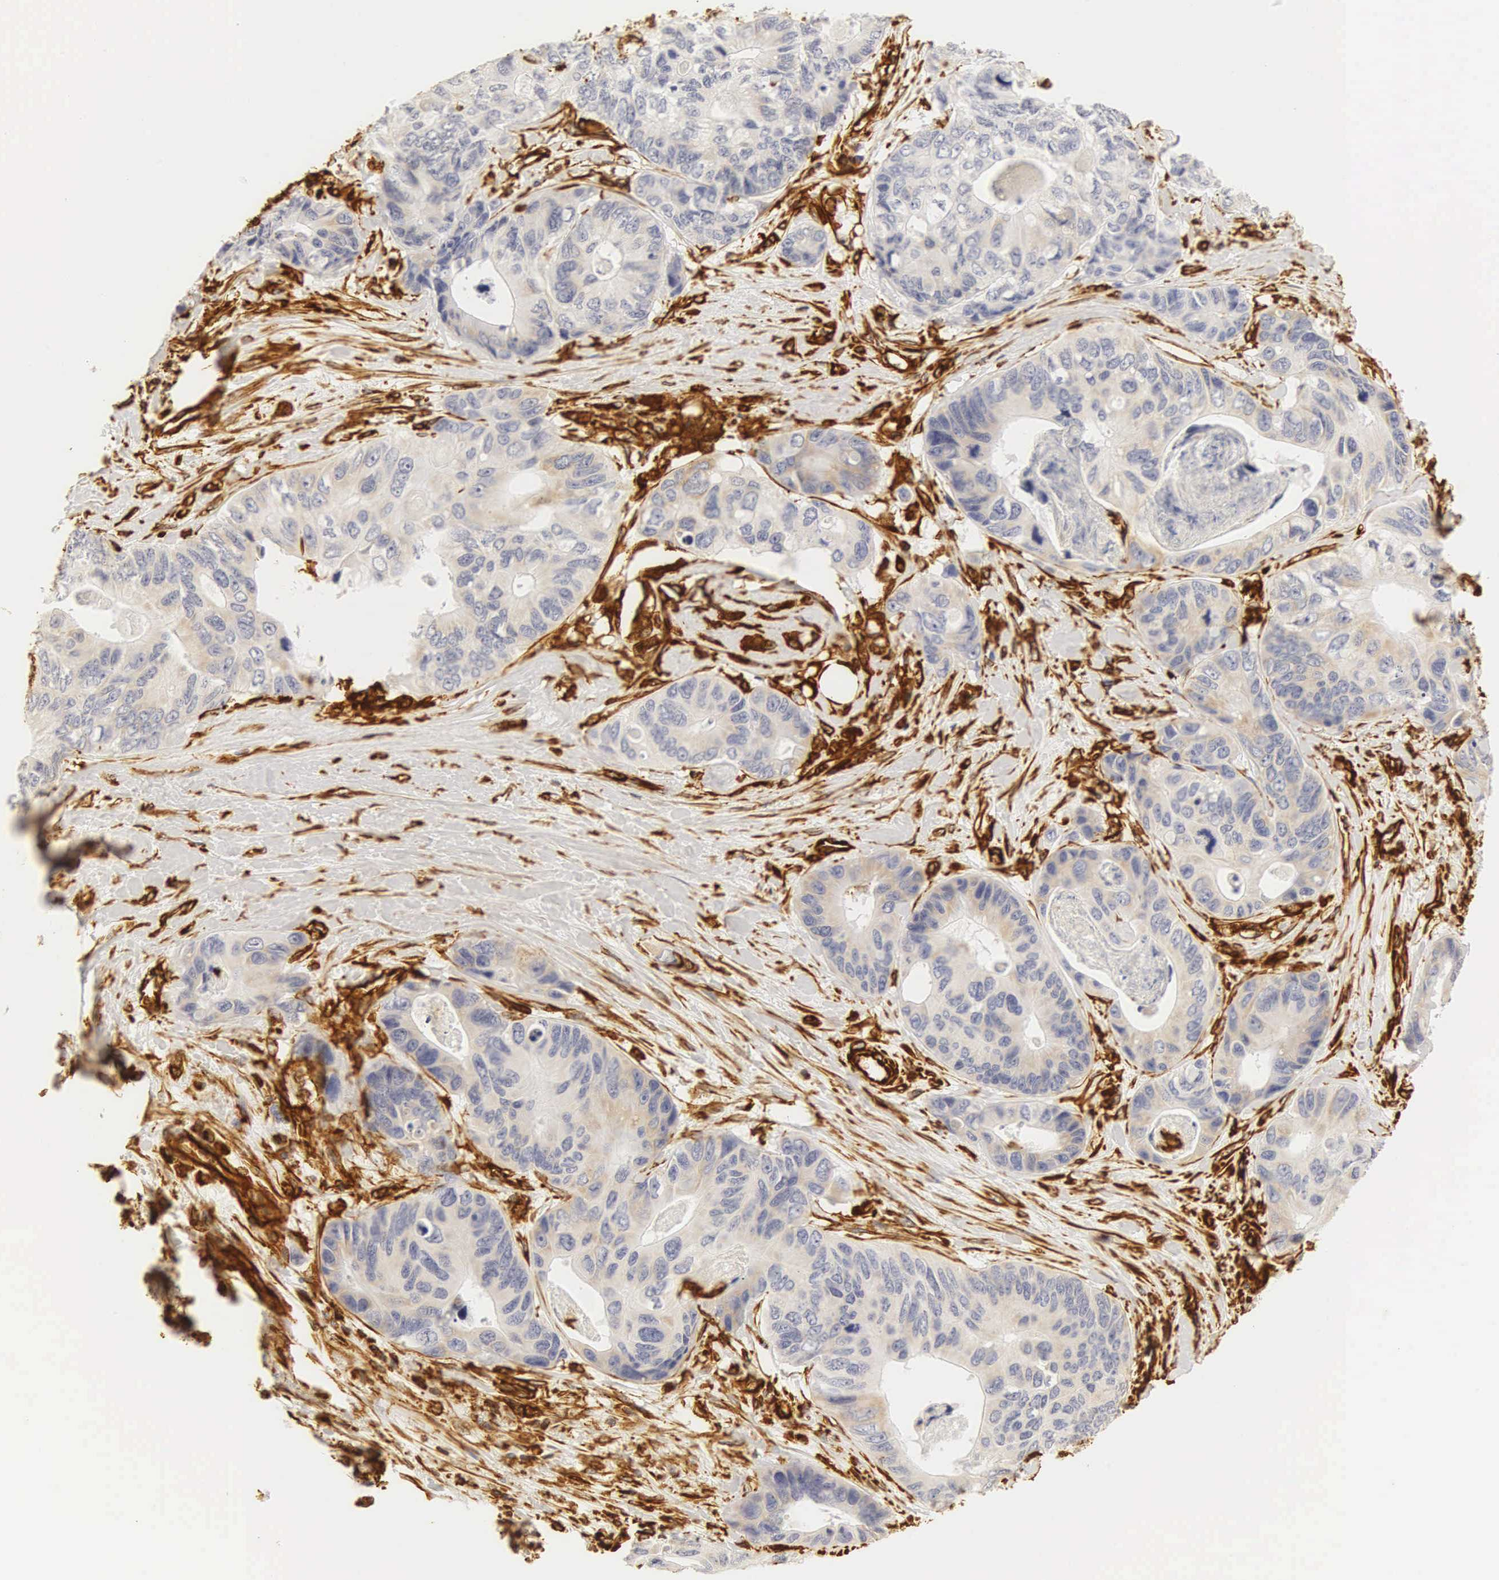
{"staining": {"intensity": "negative", "quantity": "none", "location": "none"}, "tissue": "colorectal cancer", "cell_type": "Tumor cells", "image_type": "cancer", "snomed": [{"axis": "morphology", "description": "Adenocarcinoma, NOS"}, {"axis": "topography", "description": "Colon"}], "caption": "A photomicrograph of human colorectal cancer is negative for staining in tumor cells.", "gene": "VIM", "patient": {"sex": "female", "age": 86}}